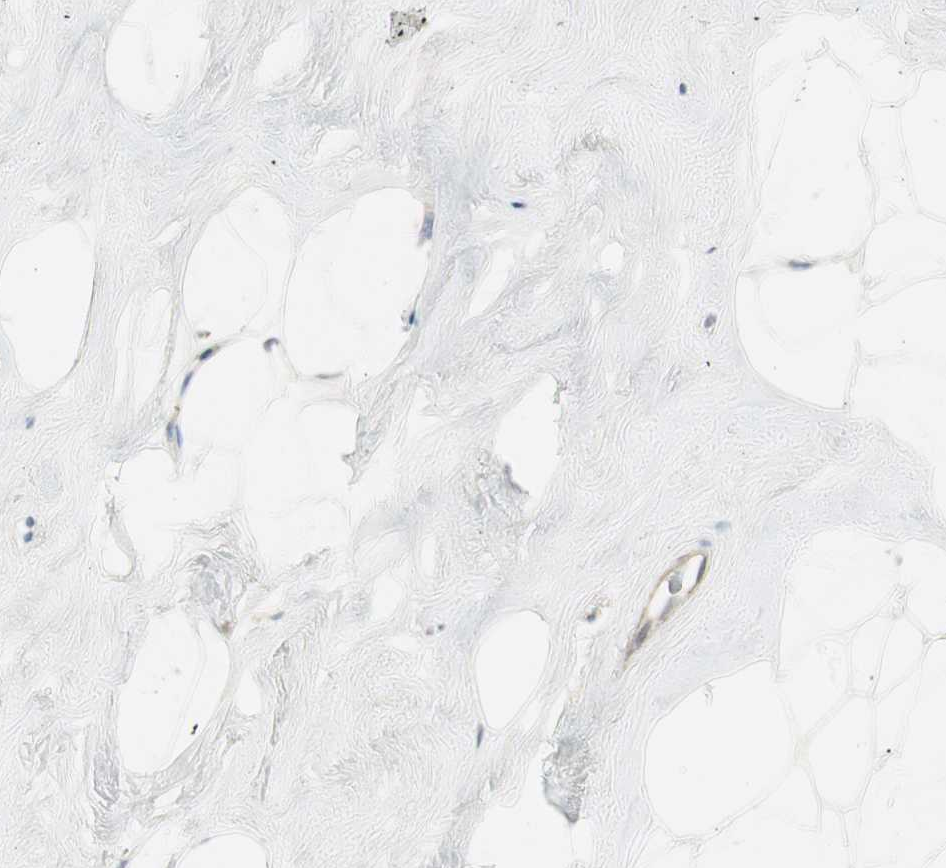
{"staining": {"intensity": "negative", "quantity": "none", "location": "none"}, "tissue": "breast", "cell_type": "Adipocytes", "image_type": "normal", "snomed": [{"axis": "morphology", "description": "Normal tissue, NOS"}, {"axis": "topography", "description": "Breast"}], "caption": "The micrograph demonstrates no staining of adipocytes in normal breast. The staining is performed using DAB (3,3'-diaminobenzidine) brown chromogen with nuclei counter-stained in using hematoxylin.", "gene": "STON1", "patient": {"sex": "female", "age": 75}}